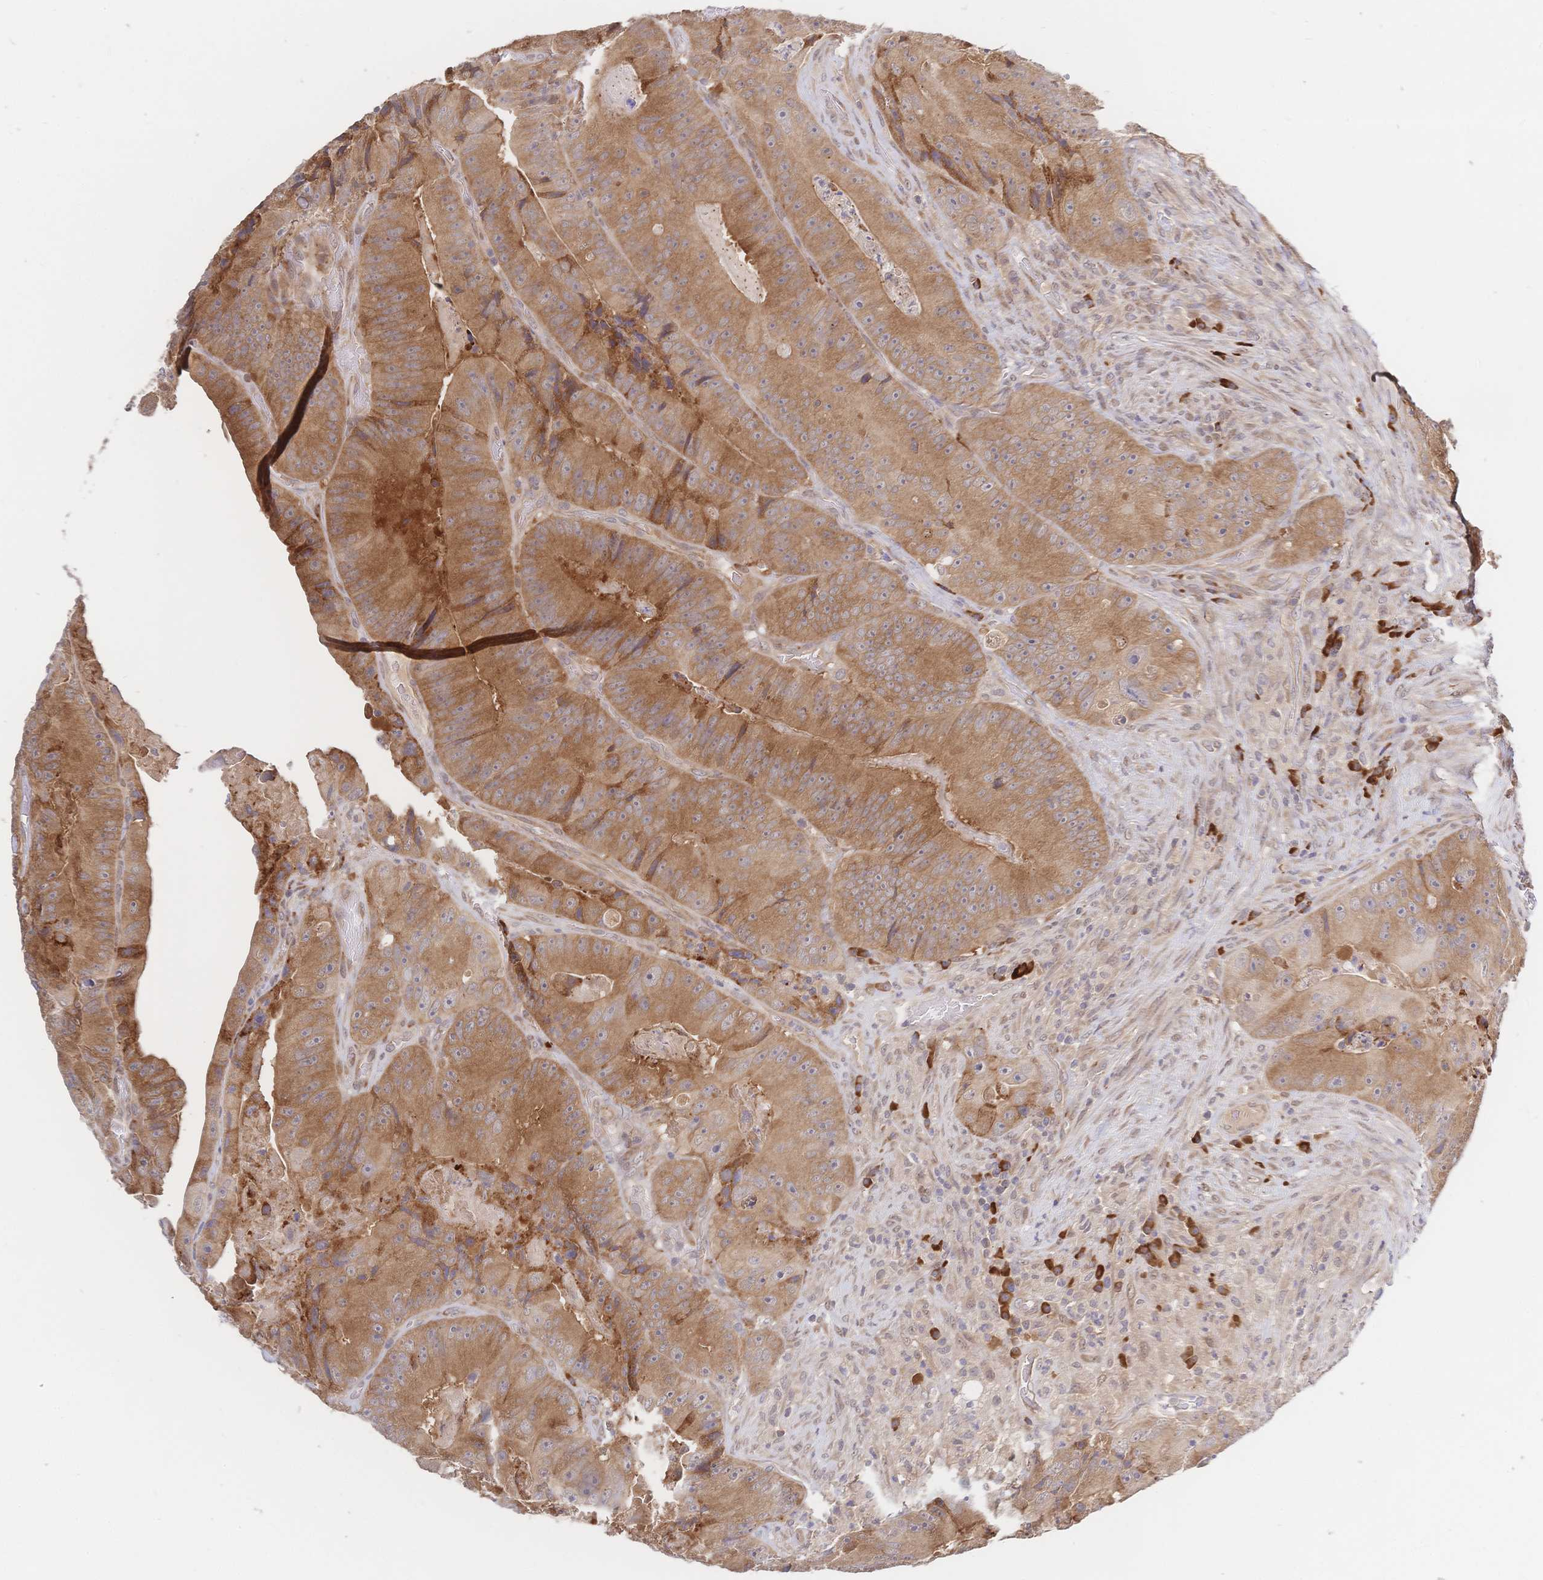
{"staining": {"intensity": "moderate", "quantity": ">75%", "location": "cytoplasmic/membranous"}, "tissue": "colorectal cancer", "cell_type": "Tumor cells", "image_type": "cancer", "snomed": [{"axis": "morphology", "description": "Adenocarcinoma, NOS"}, {"axis": "topography", "description": "Colon"}], "caption": "Colorectal cancer (adenocarcinoma) tissue shows moderate cytoplasmic/membranous positivity in about >75% of tumor cells, visualized by immunohistochemistry.", "gene": "LMO4", "patient": {"sex": "female", "age": 86}}